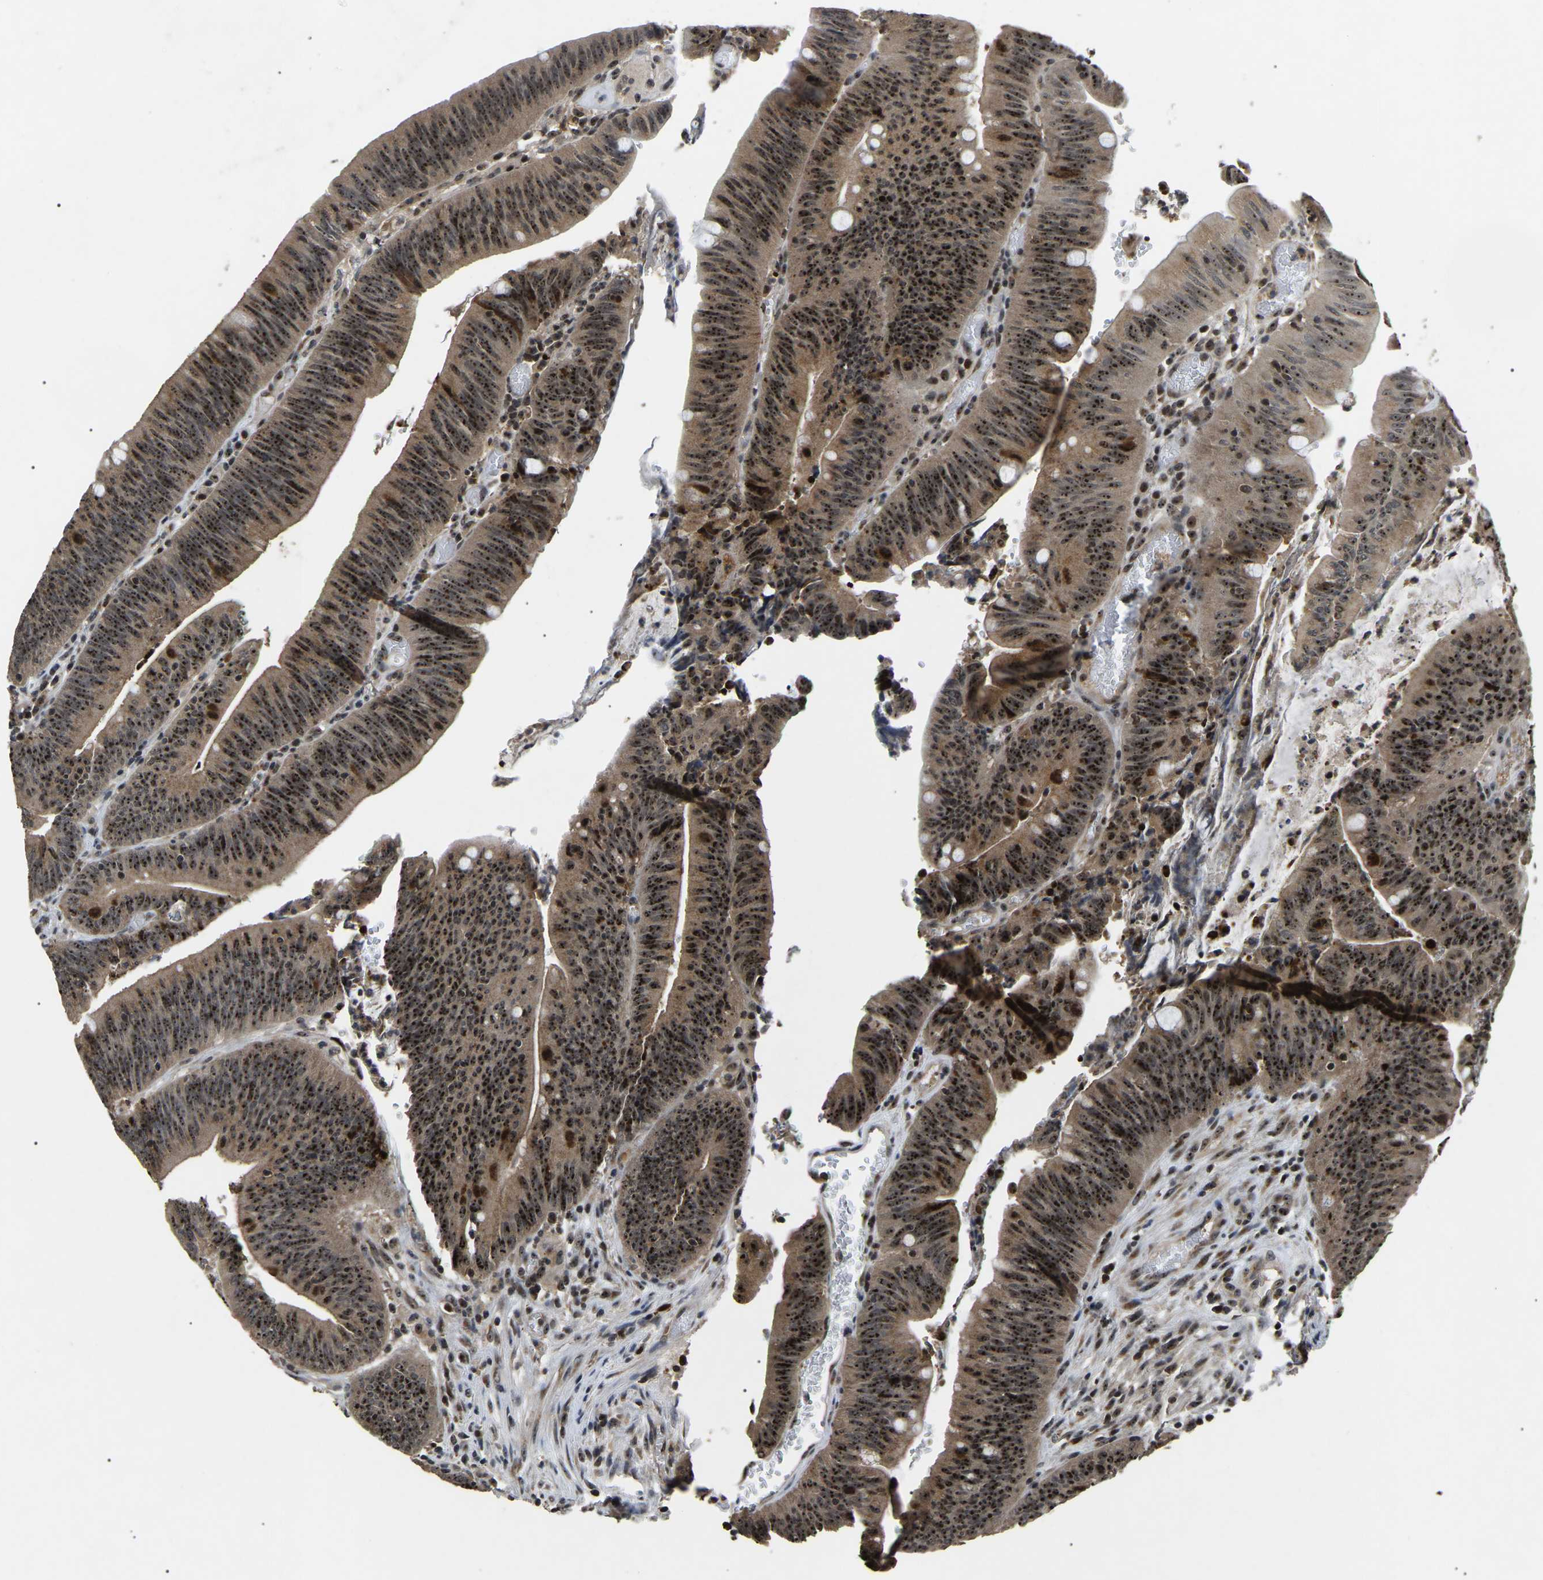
{"staining": {"intensity": "strong", "quantity": ">75%", "location": "cytoplasmic/membranous,nuclear"}, "tissue": "colorectal cancer", "cell_type": "Tumor cells", "image_type": "cancer", "snomed": [{"axis": "morphology", "description": "Normal tissue, NOS"}, {"axis": "morphology", "description": "Adenocarcinoma, NOS"}, {"axis": "topography", "description": "Rectum"}], "caption": "Protein staining of colorectal adenocarcinoma tissue exhibits strong cytoplasmic/membranous and nuclear expression in about >75% of tumor cells.", "gene": "RBM28", "patient": {"sex": "female", "age": 66}}